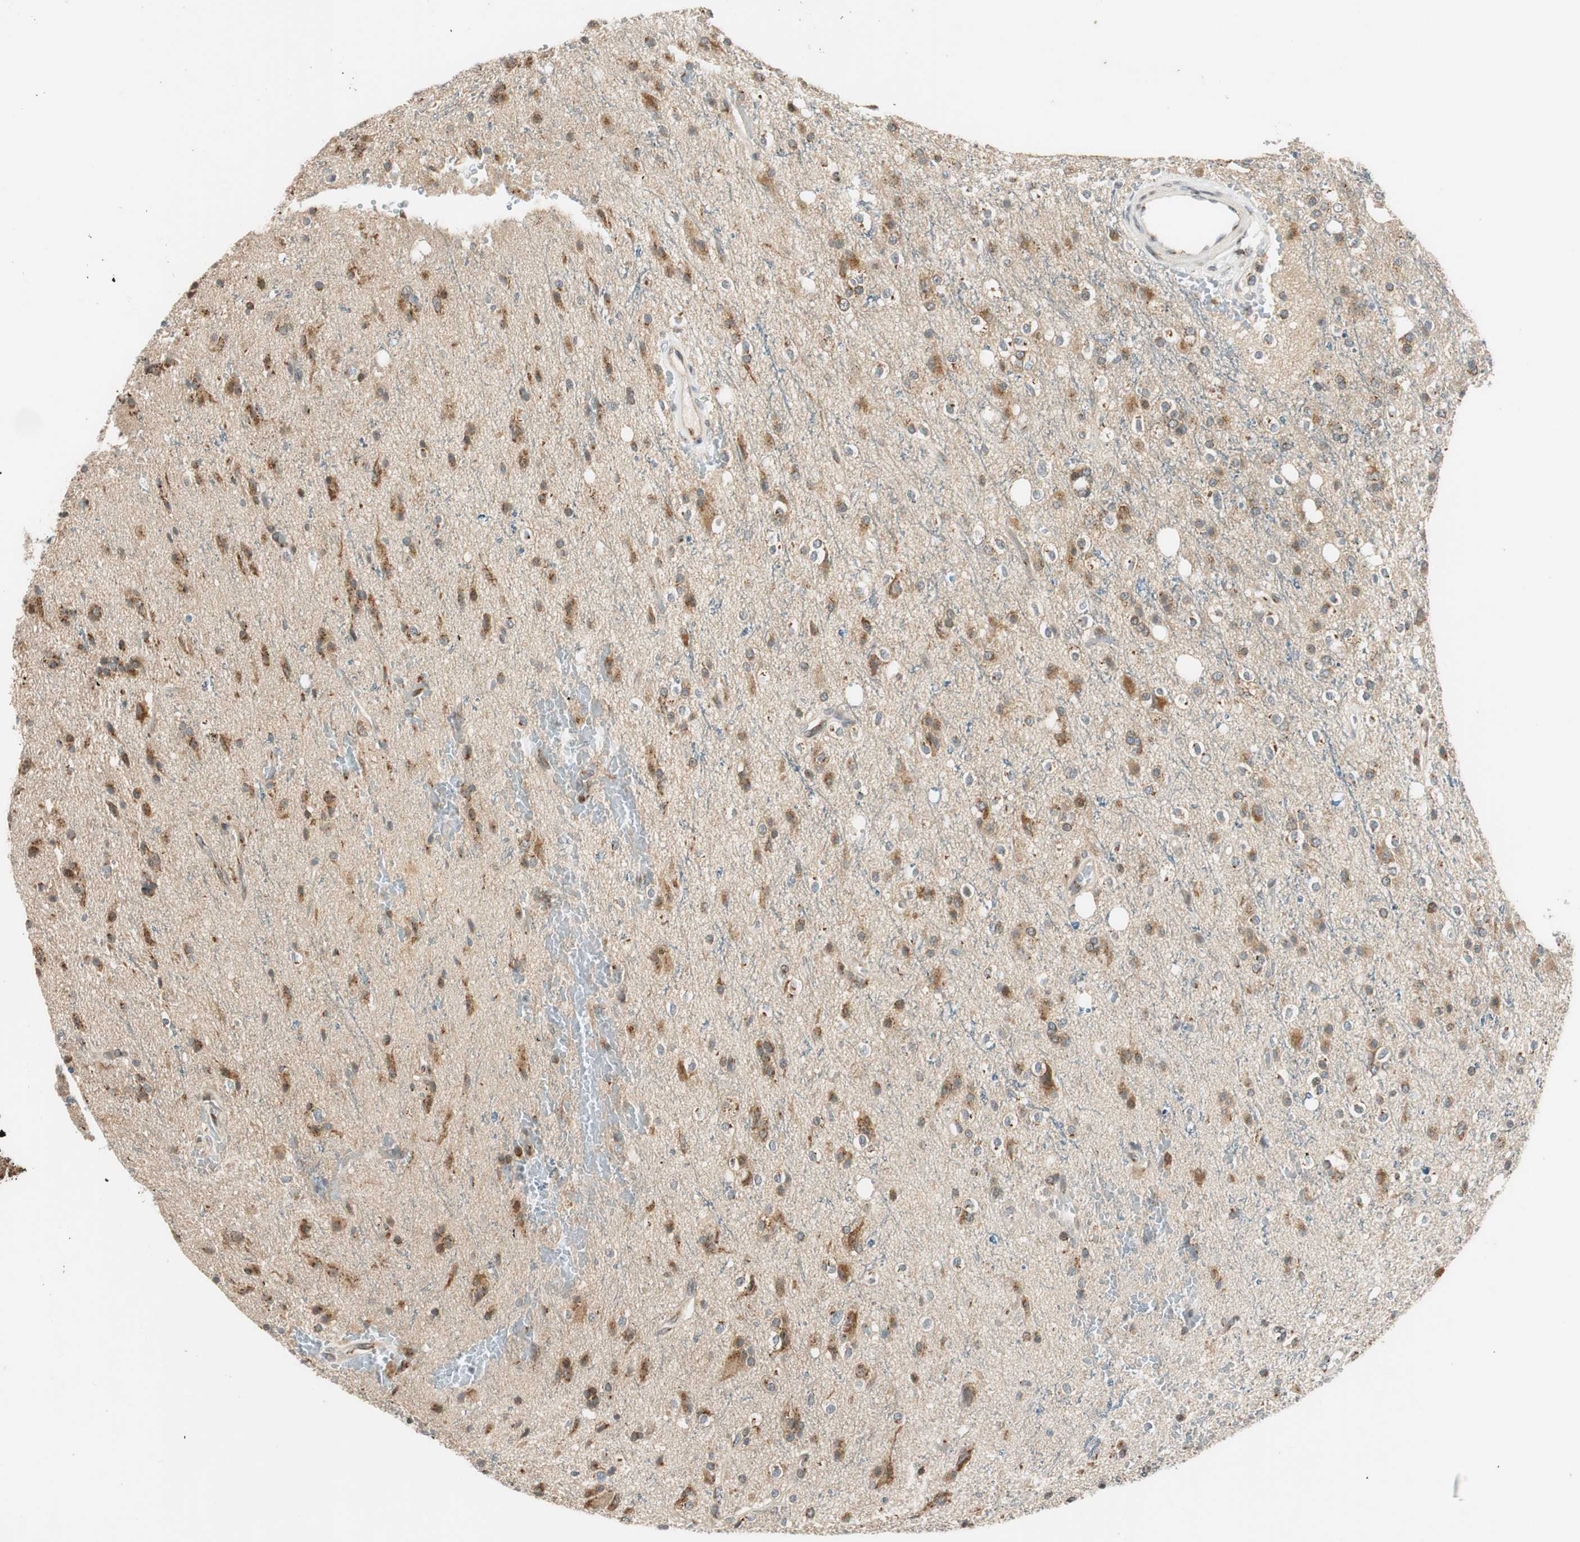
{"staining": {"intensity": "weak", "quantity": "<25%", "location": "cytoplasmic/membranous"}, "tissue": "glioma", "cell_type": "Tumor cells", "image_type": "cancer", "snomed": [{"axis": "morphology", "description": "Glioma, malignant, High grade"}, {"axis": "topography", "description": "Brain"}], "caption": "Immunohistochemistry image of neoplastic tissue: human malignant glioma (high-grade) stained with DAB reveals no significant protein staining in tumor cells. Brightfield microscopy of immunohistochemistry (IHC) stained with DAB (3,3'-diaminobenzidine) (brown) and hematoxylin (blue), captured at high magnification.", "gene": "NEO1", "patient": {"sex": "male", "age": 47}}